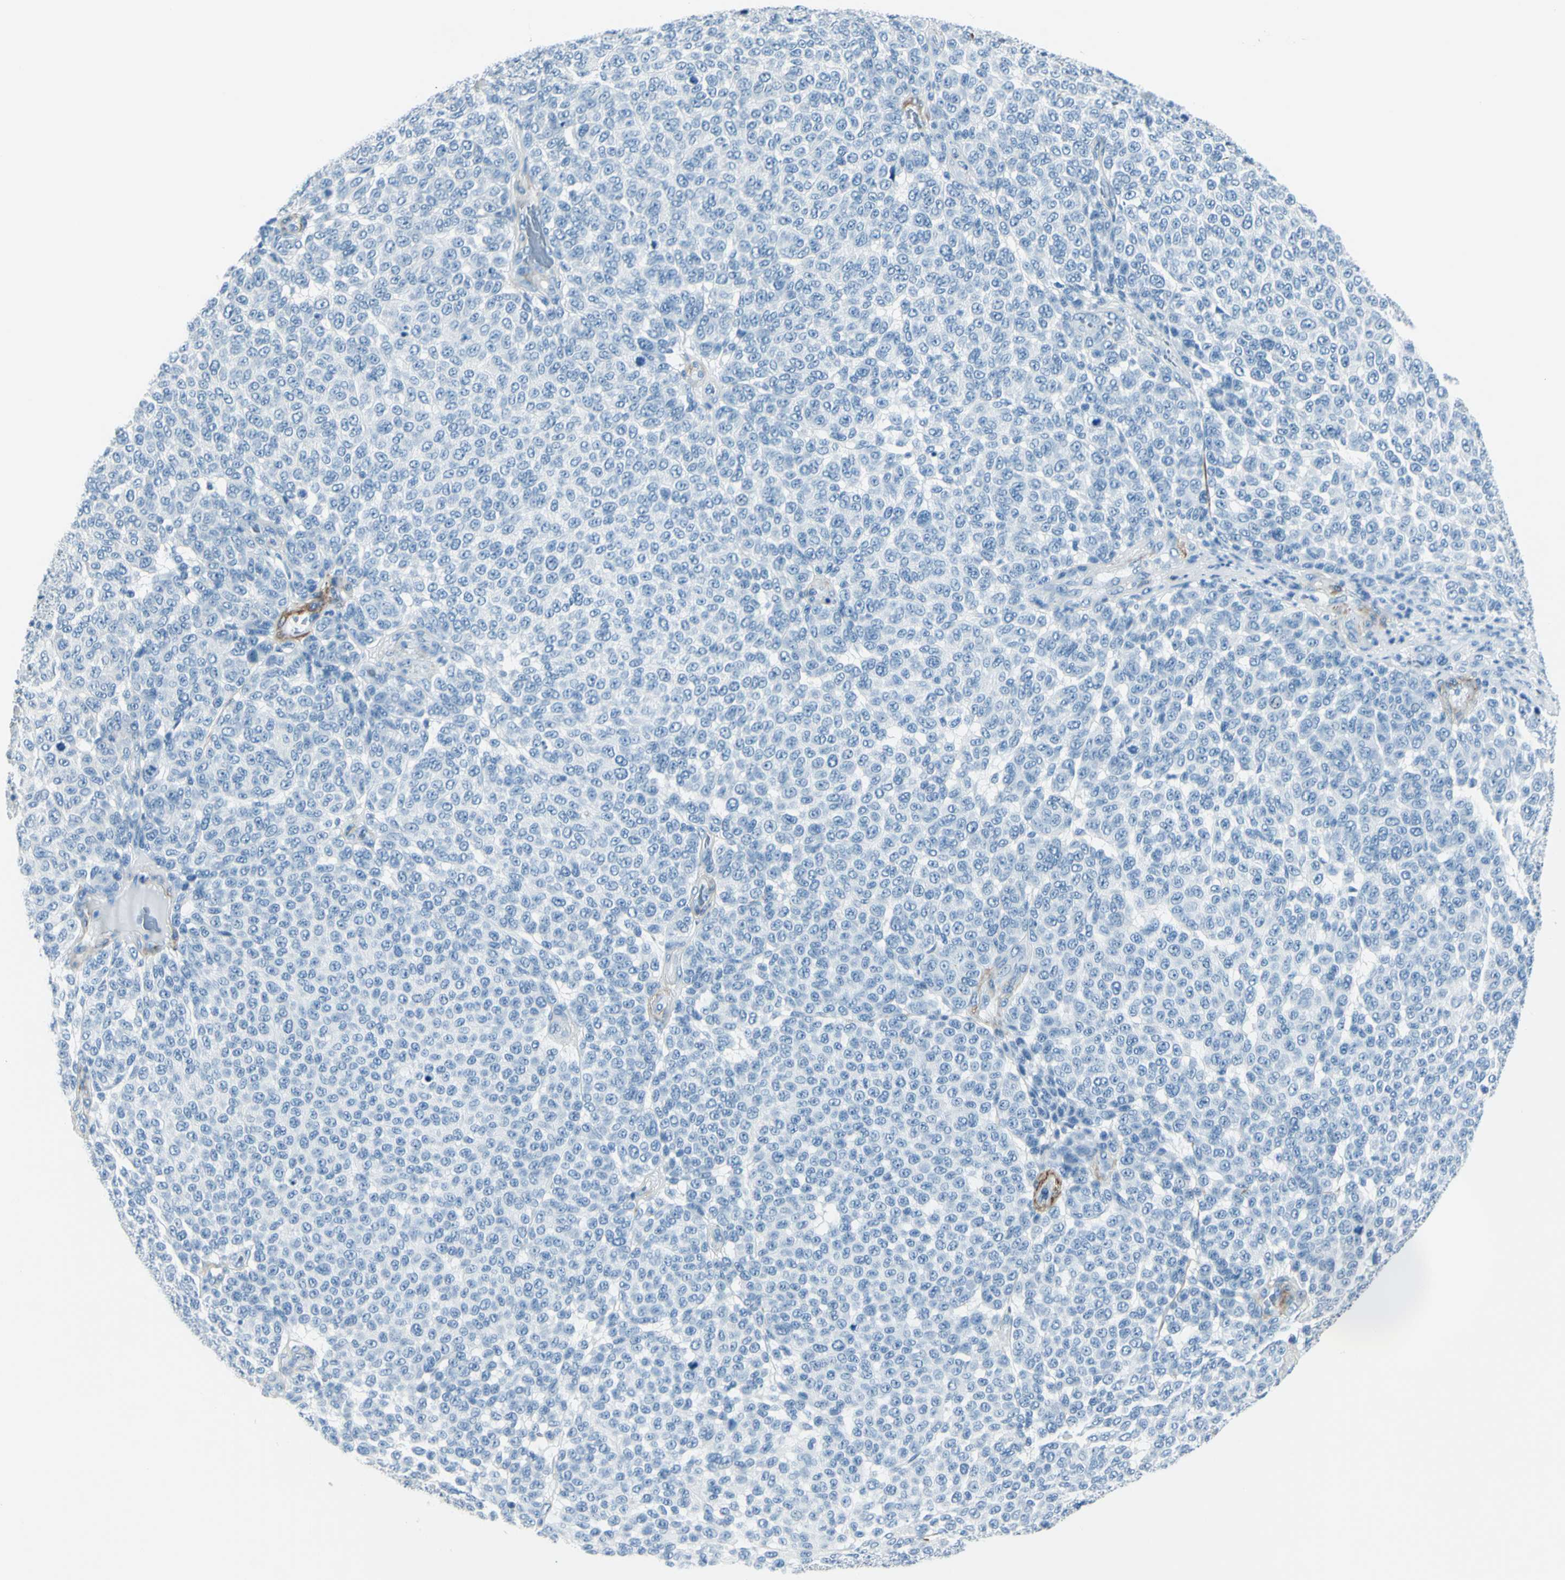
{"staining": {"intensity": "negative", "quantity": "none", "location": "none"}, "tissue": "melanoma", "cell_type": "Tumor cells", "image_type": "cancer", "snomed": [{"axis": "morphology", "description": "Malignant melanoma, NOS"}, {"axis": "topography", "description": "Skin"}], "caption": "Histopathology image shows no protein positivity in tumor cells of malignant melanoma tissue.", "gene": "CDH15", "patient": {"sex": "male", "age": 59}}